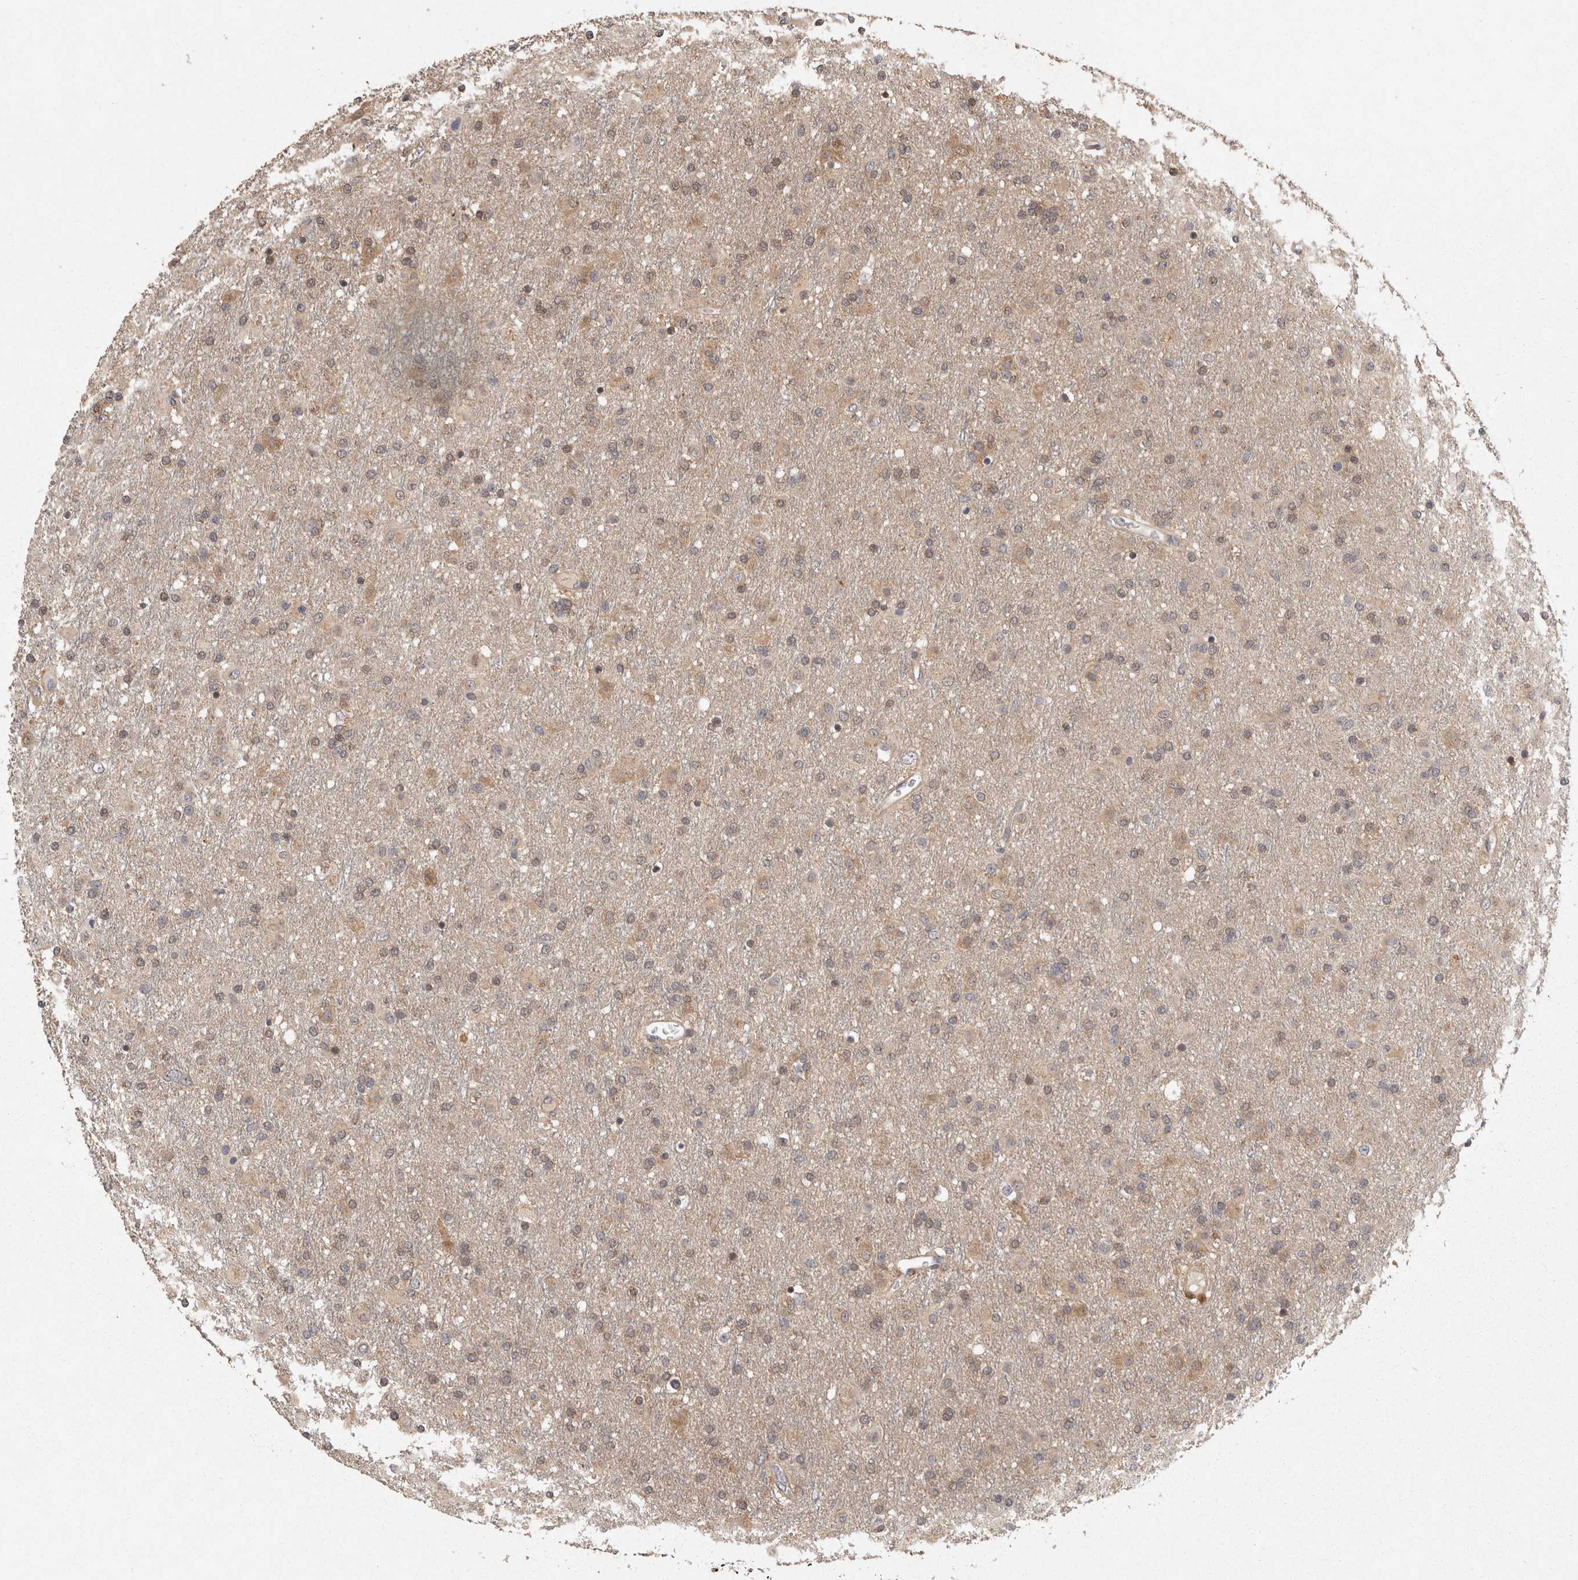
{"staining": {"intensity": "weak", "quantity": "<25%", "location": "cytoplasmic/membranous"}, "tissue": "glioma", "cell_type": "Tumor cells", "image_type": "cancer", "snomed": [{"axis": "morphology", "description": "Glioma, malignant, Low grade"}, {"axis": "topography", "description": "Brain"}], "caption": "A photomicrograph of human glioma is negative for staining in tumor cells. Nuclei are stained in blue.", "gene": "ACAT2", "patient": {"sex": "male", "age": 65}}